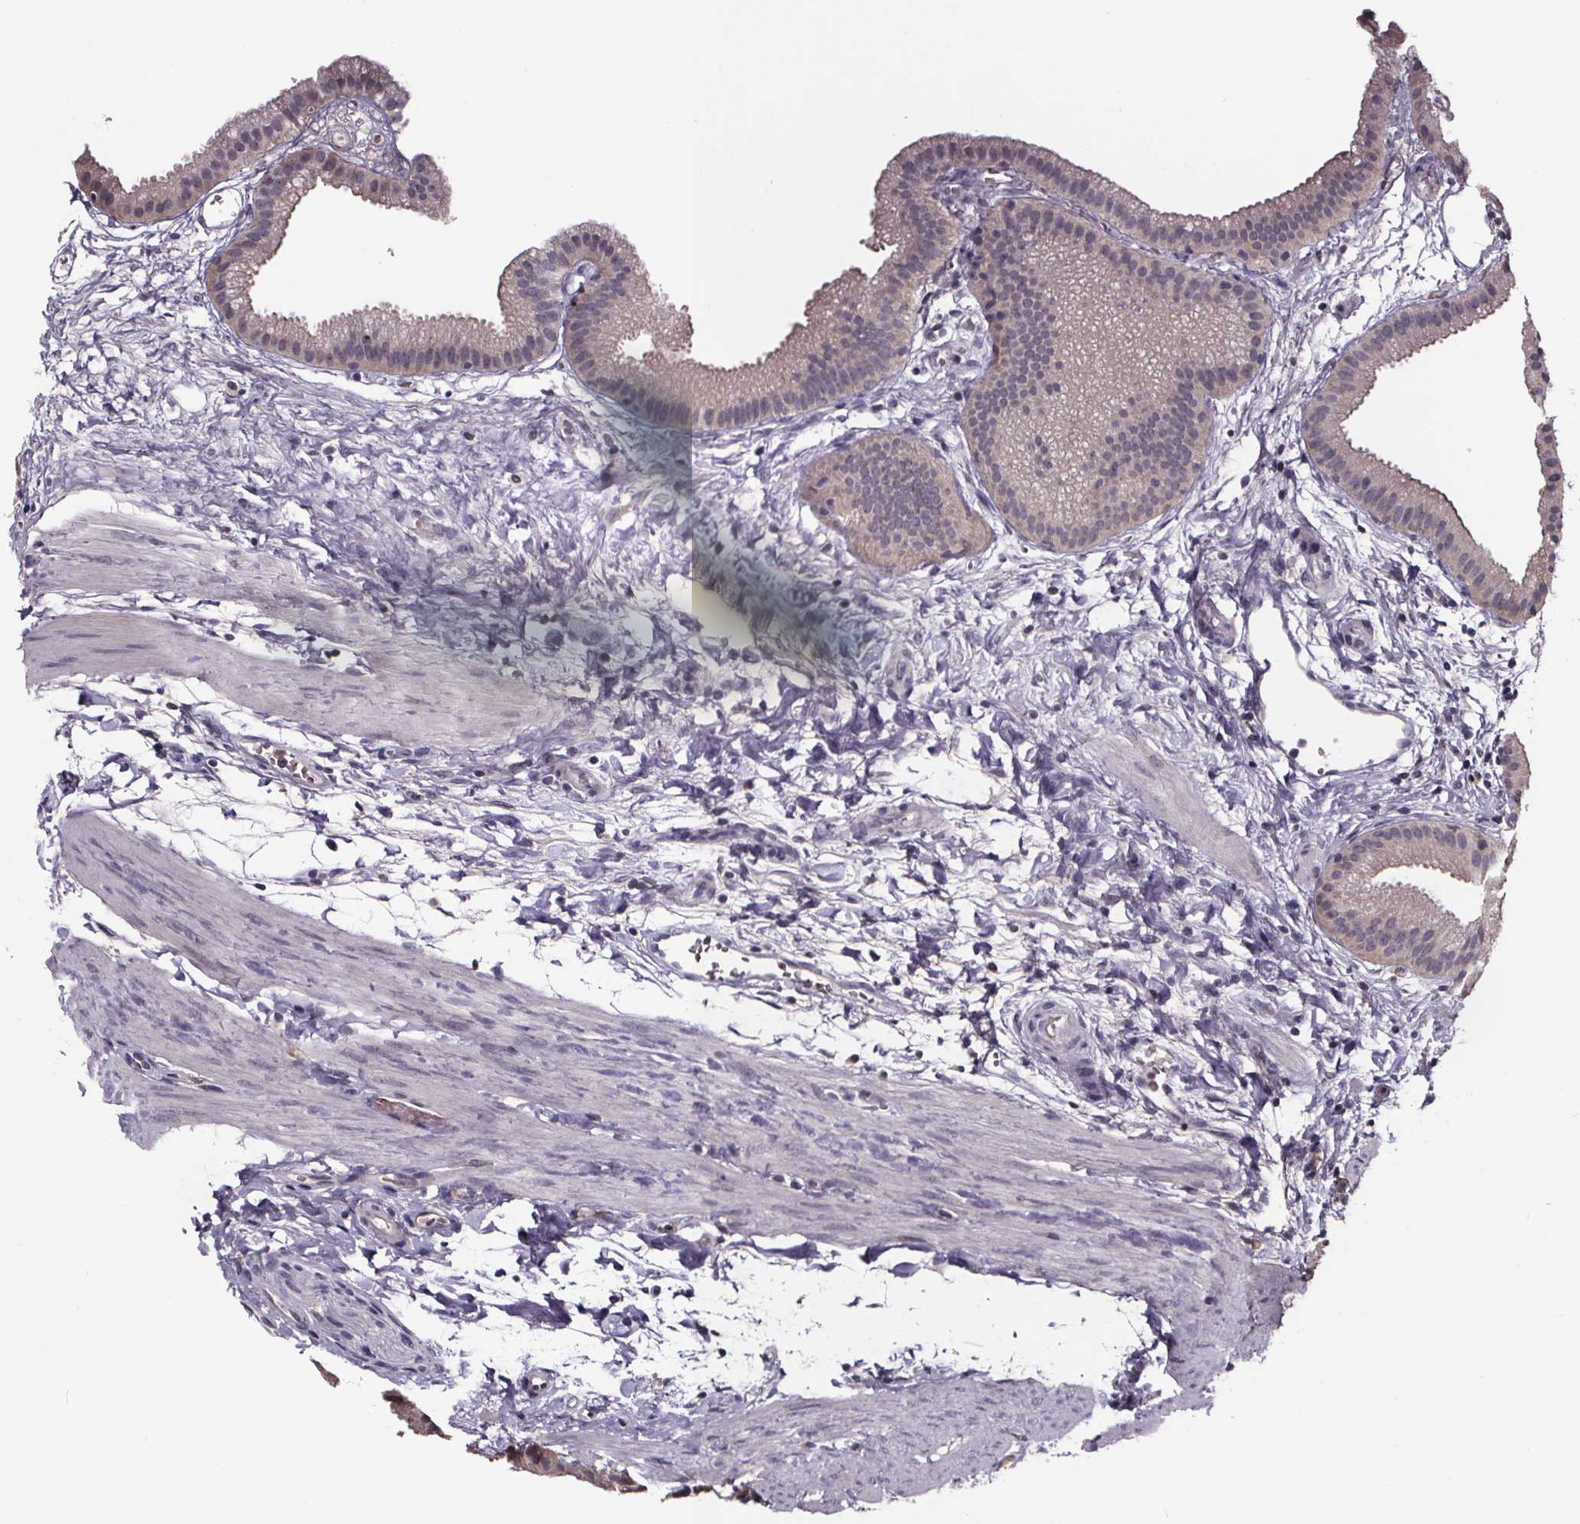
{"staining": {"intensity": "weak", "quantity": "25%-75%", "location": "cytoplasmic/membranous"}, "tissue": "gallbladder", "cell_type": "Glandular cells", "image_type": "normal", "snomed": [{"axis": "morphology", "description": "Normal tissue, NOS"}, {"axis": "topography", "description": "Gallbladder"}], "caption": "The immunohistochemical stain labels weak cytoplasmic/membranous staining in glandular cells of normal gallbladder.", "gene": "SMIM1", "patient": {"sex": "female", "age": 63}}